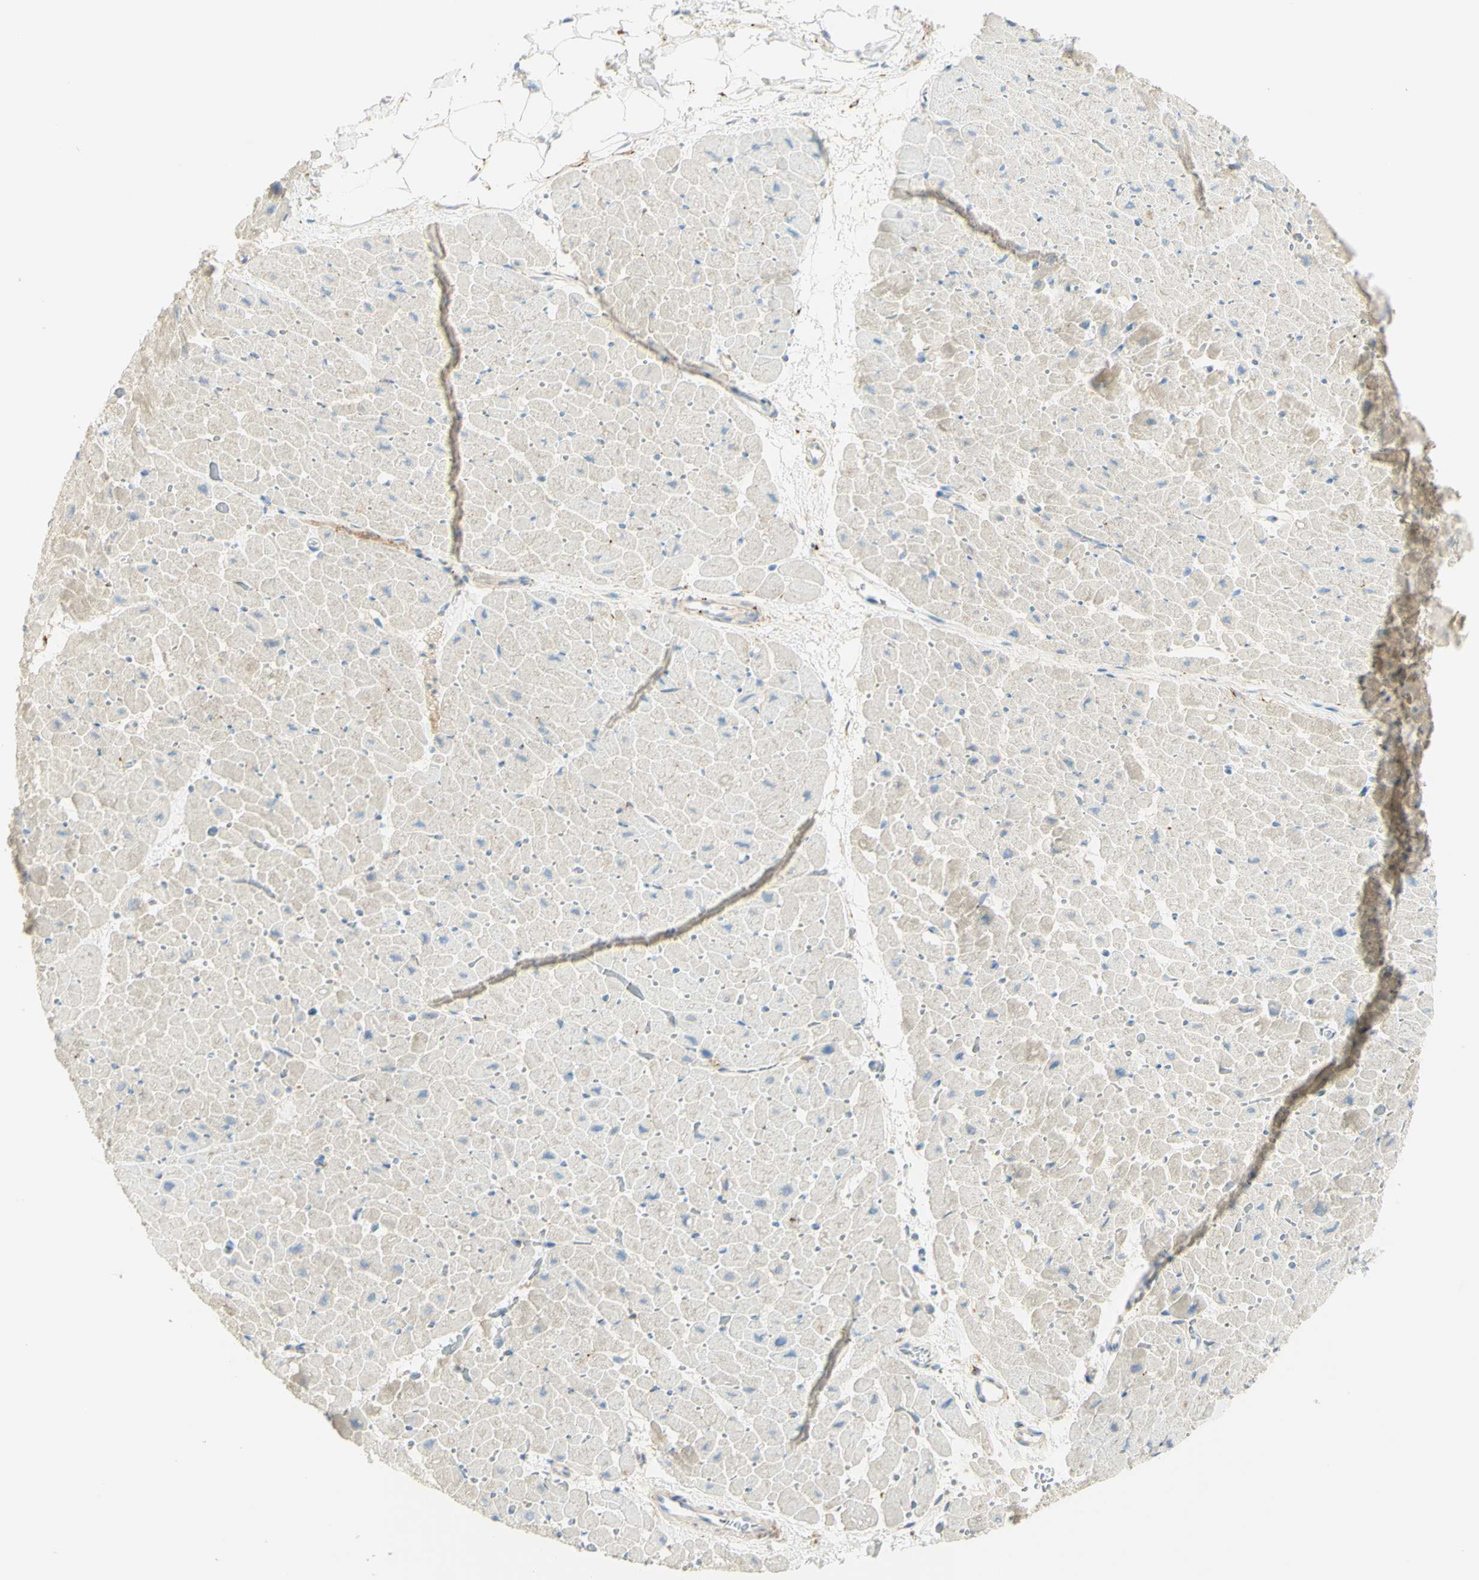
{"staining": {"intensity": "negative", "quantity": "none", "location": "none"}, "tissue": "heart muscle", "cell_type": "Cardiomyocytes", "image_type": "normal", "snomed": [{"axis": "morphology", "description": "Normal tissue, NOS"}, {"axis": "topography", "description": "Heart"}], "caption": "Immunohistochemical staining of unremarkable heart muscle exhibits no significant expression in cardiomyocytes. Nuclei are stained in blue.", "gene": "GCNT3", "patient": {"sex": "male", "age": 45}}